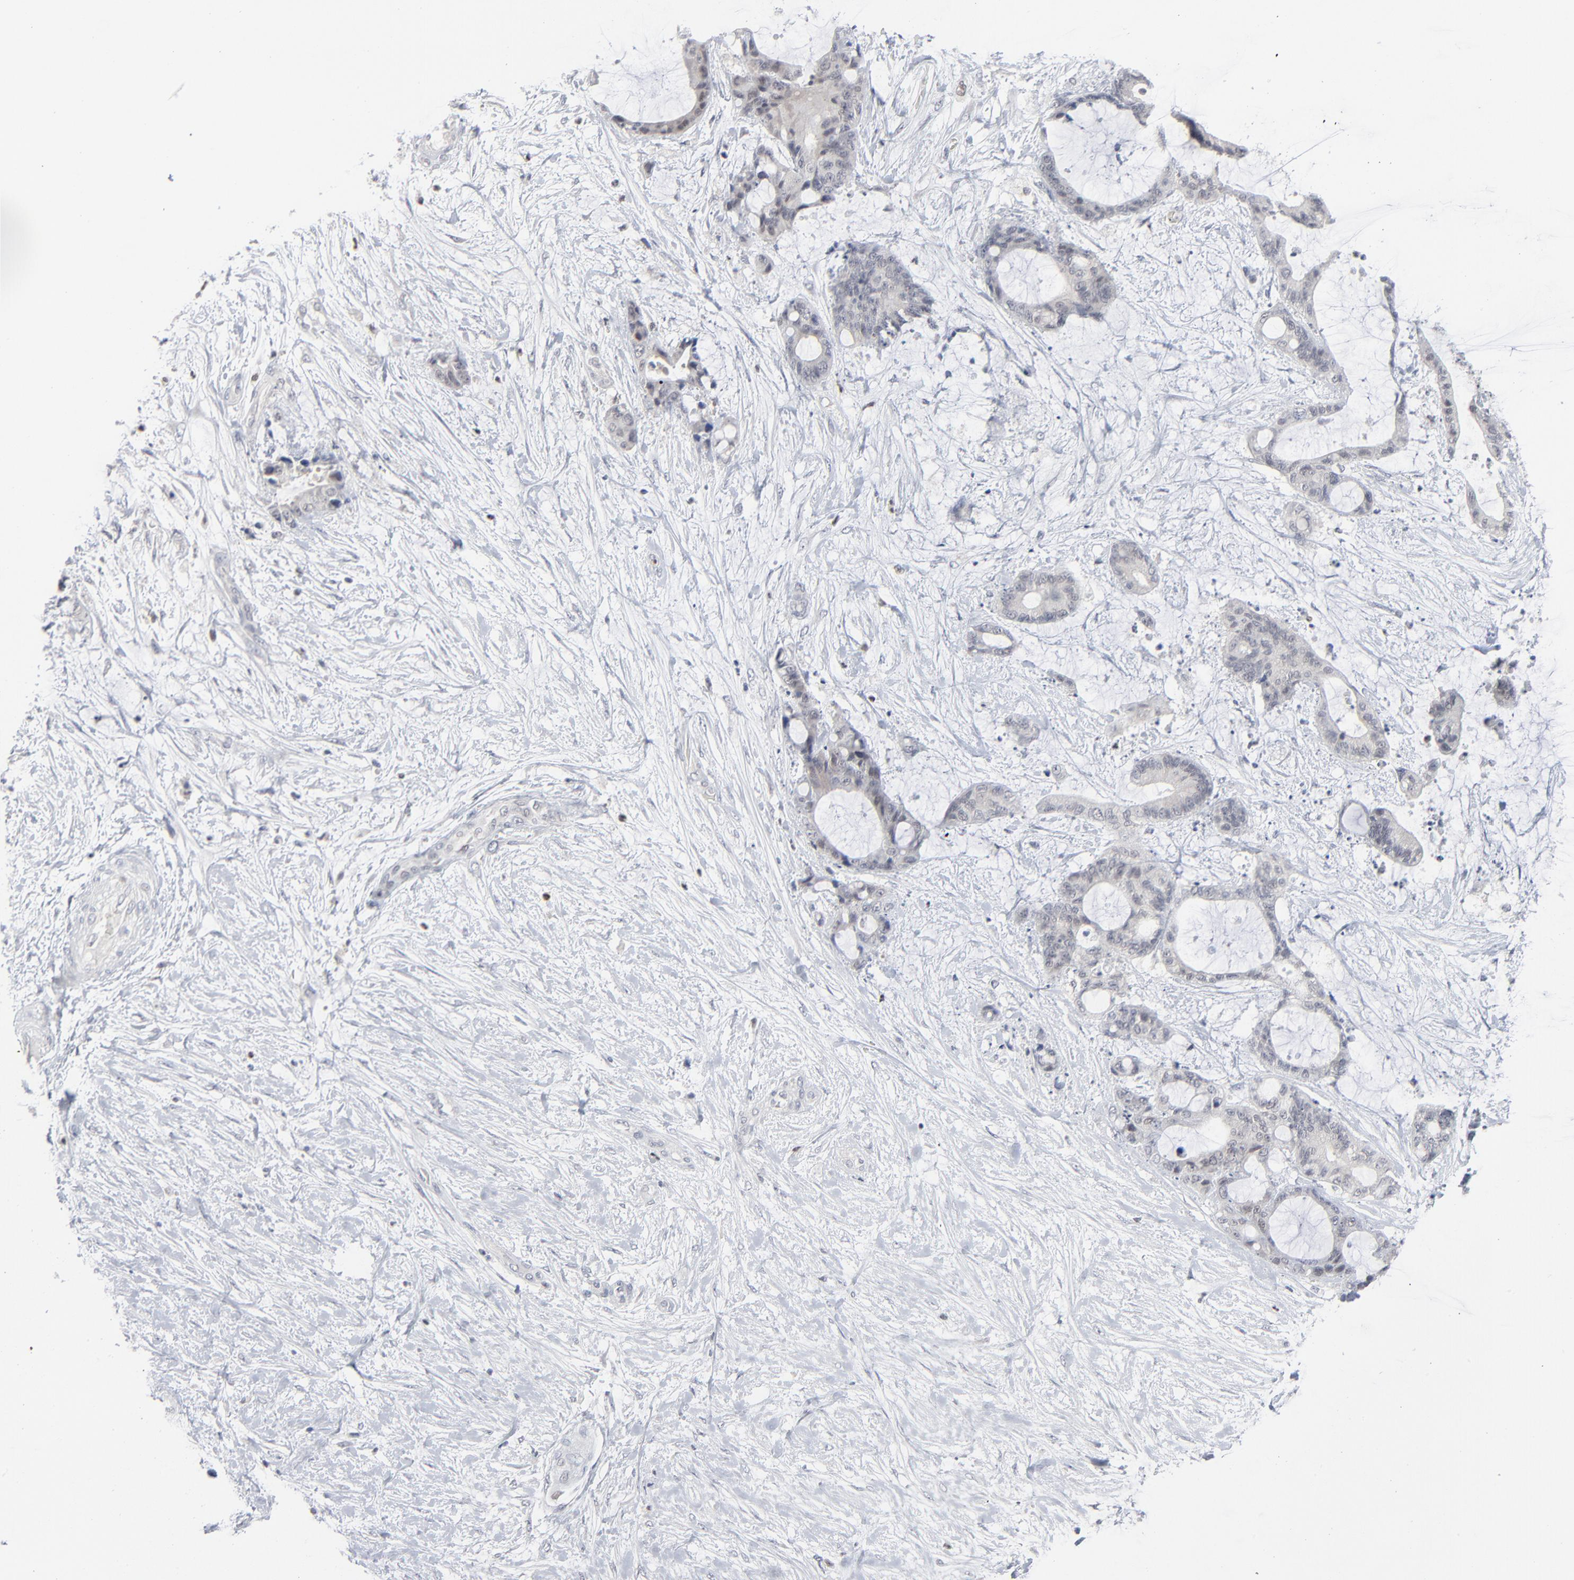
{"staining": {"intensity": "negative", "quantity": "none", "location": "none"}, "tissue": "liver cancer", "cell_type": "Tumor cells", "image_type": "cancer", "snomed": [{"axis": "morphology", "description": "Cholangiocarcinoma"}, {"axis": "topography", "description": "Liver"}], "caption": "Liver cancer (cholangiocarcinoma) was stained to show a protein in brown. There is no significant expression in tumor cells. (Stains: DAB (3,3'-diaminobenzidine) IHC with hematoxylin counter stain, Microscopy: brightfield microscopy at high magnification).", "gene": "FOXN2", "patient": {"sex": "female", "age": 73}}